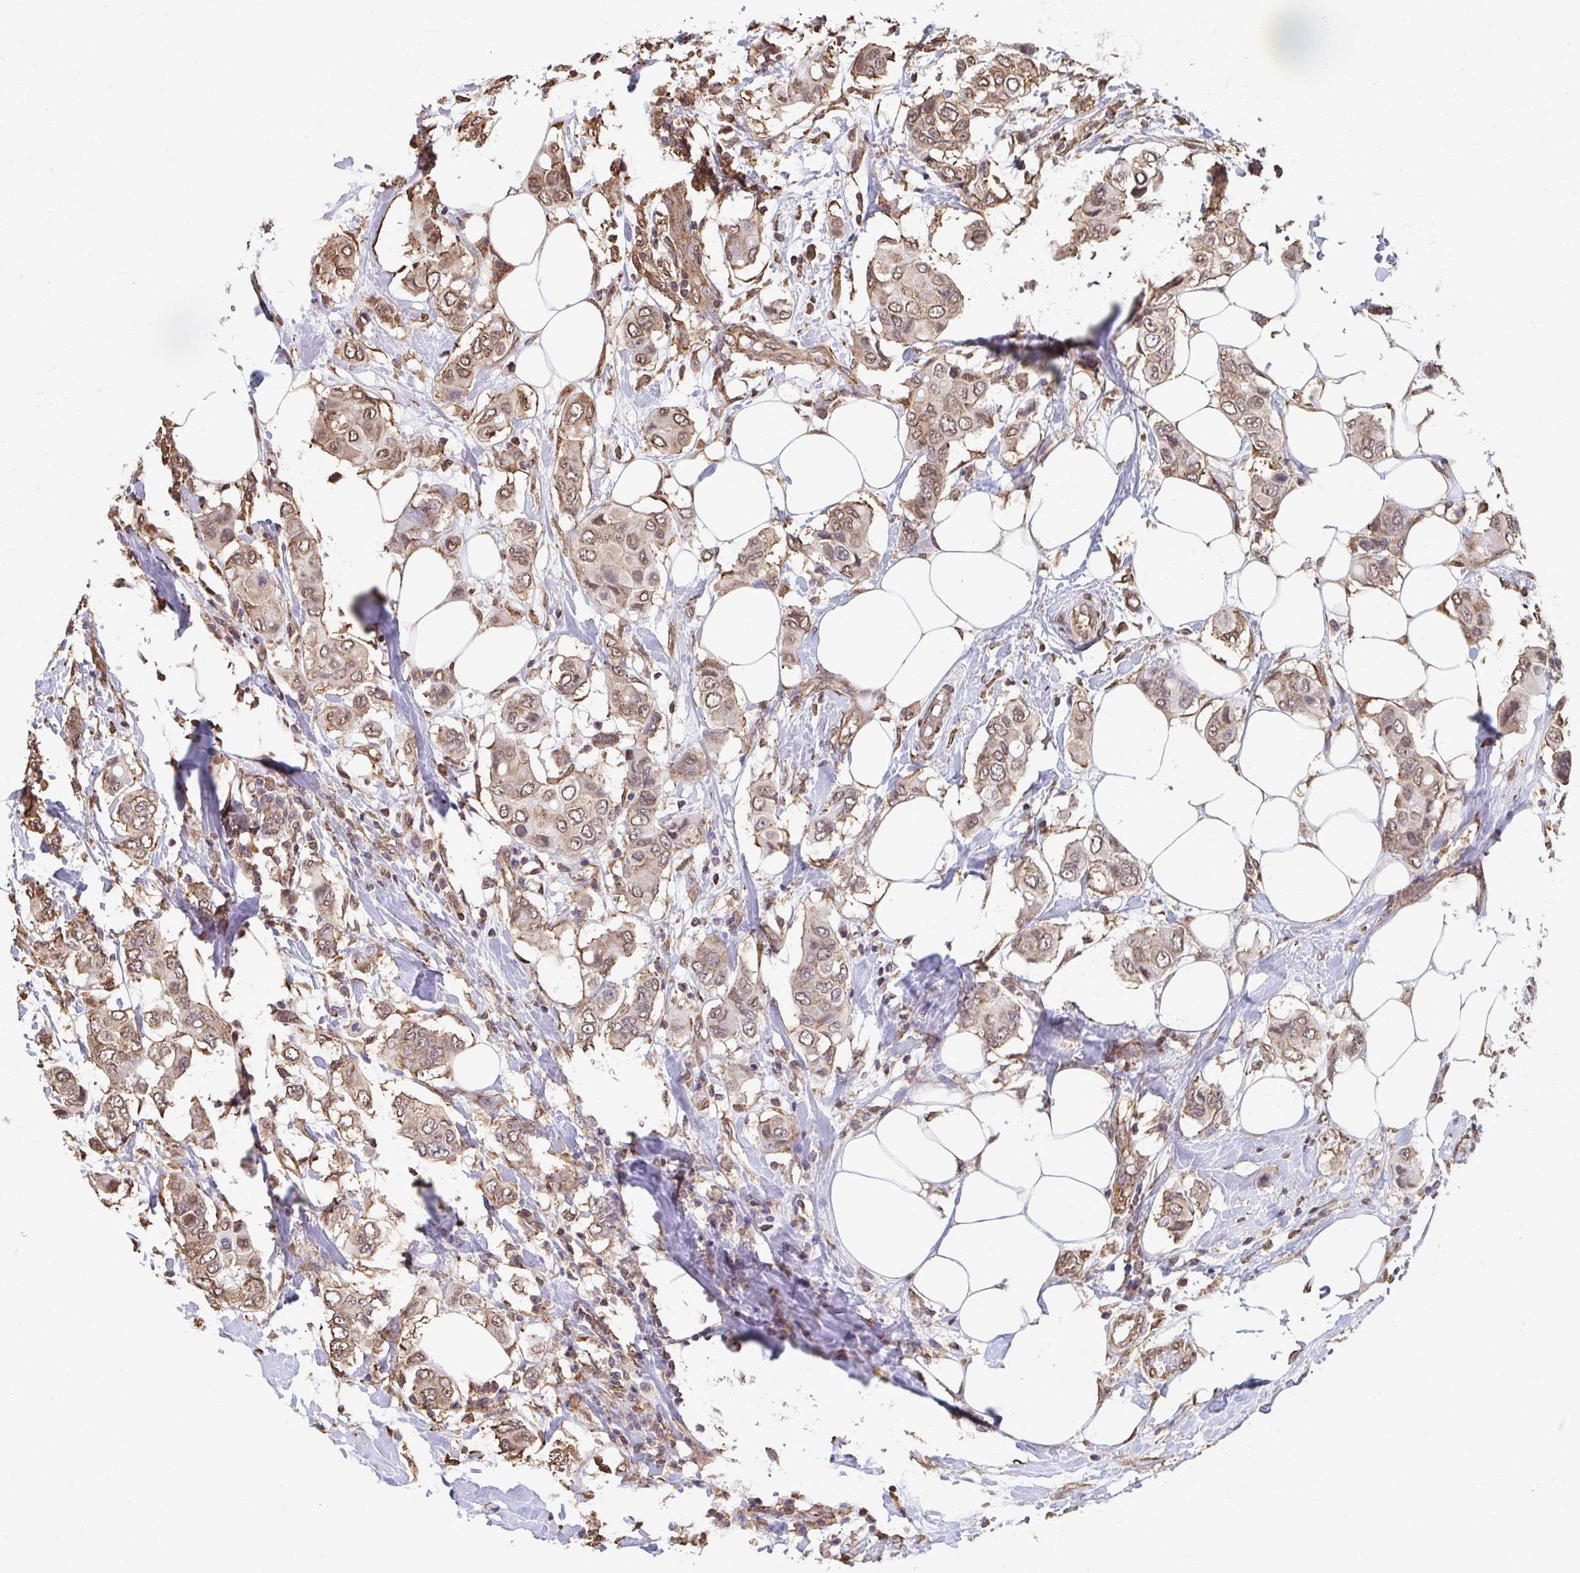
{"staining": {"intensity": "moderate", "quantity": ">75%", "location": "cytoplasmic/membranous"}, "tissue": "breast cancer", "cell_type": "Tumor cells", "image_type": "cancer", "snomed": [{"axis": "morphology", "description": "Lobular carcinoma"}, {"axis": "topography", "description": "Breast"}], "caption": "Moderate cytoplasmic/membranous staining is seen in about >75% of tumor cells in breast lobular carcinoma.", "gene": "SYNCRIP", "patient": {"sex": "female", "age": 51}}